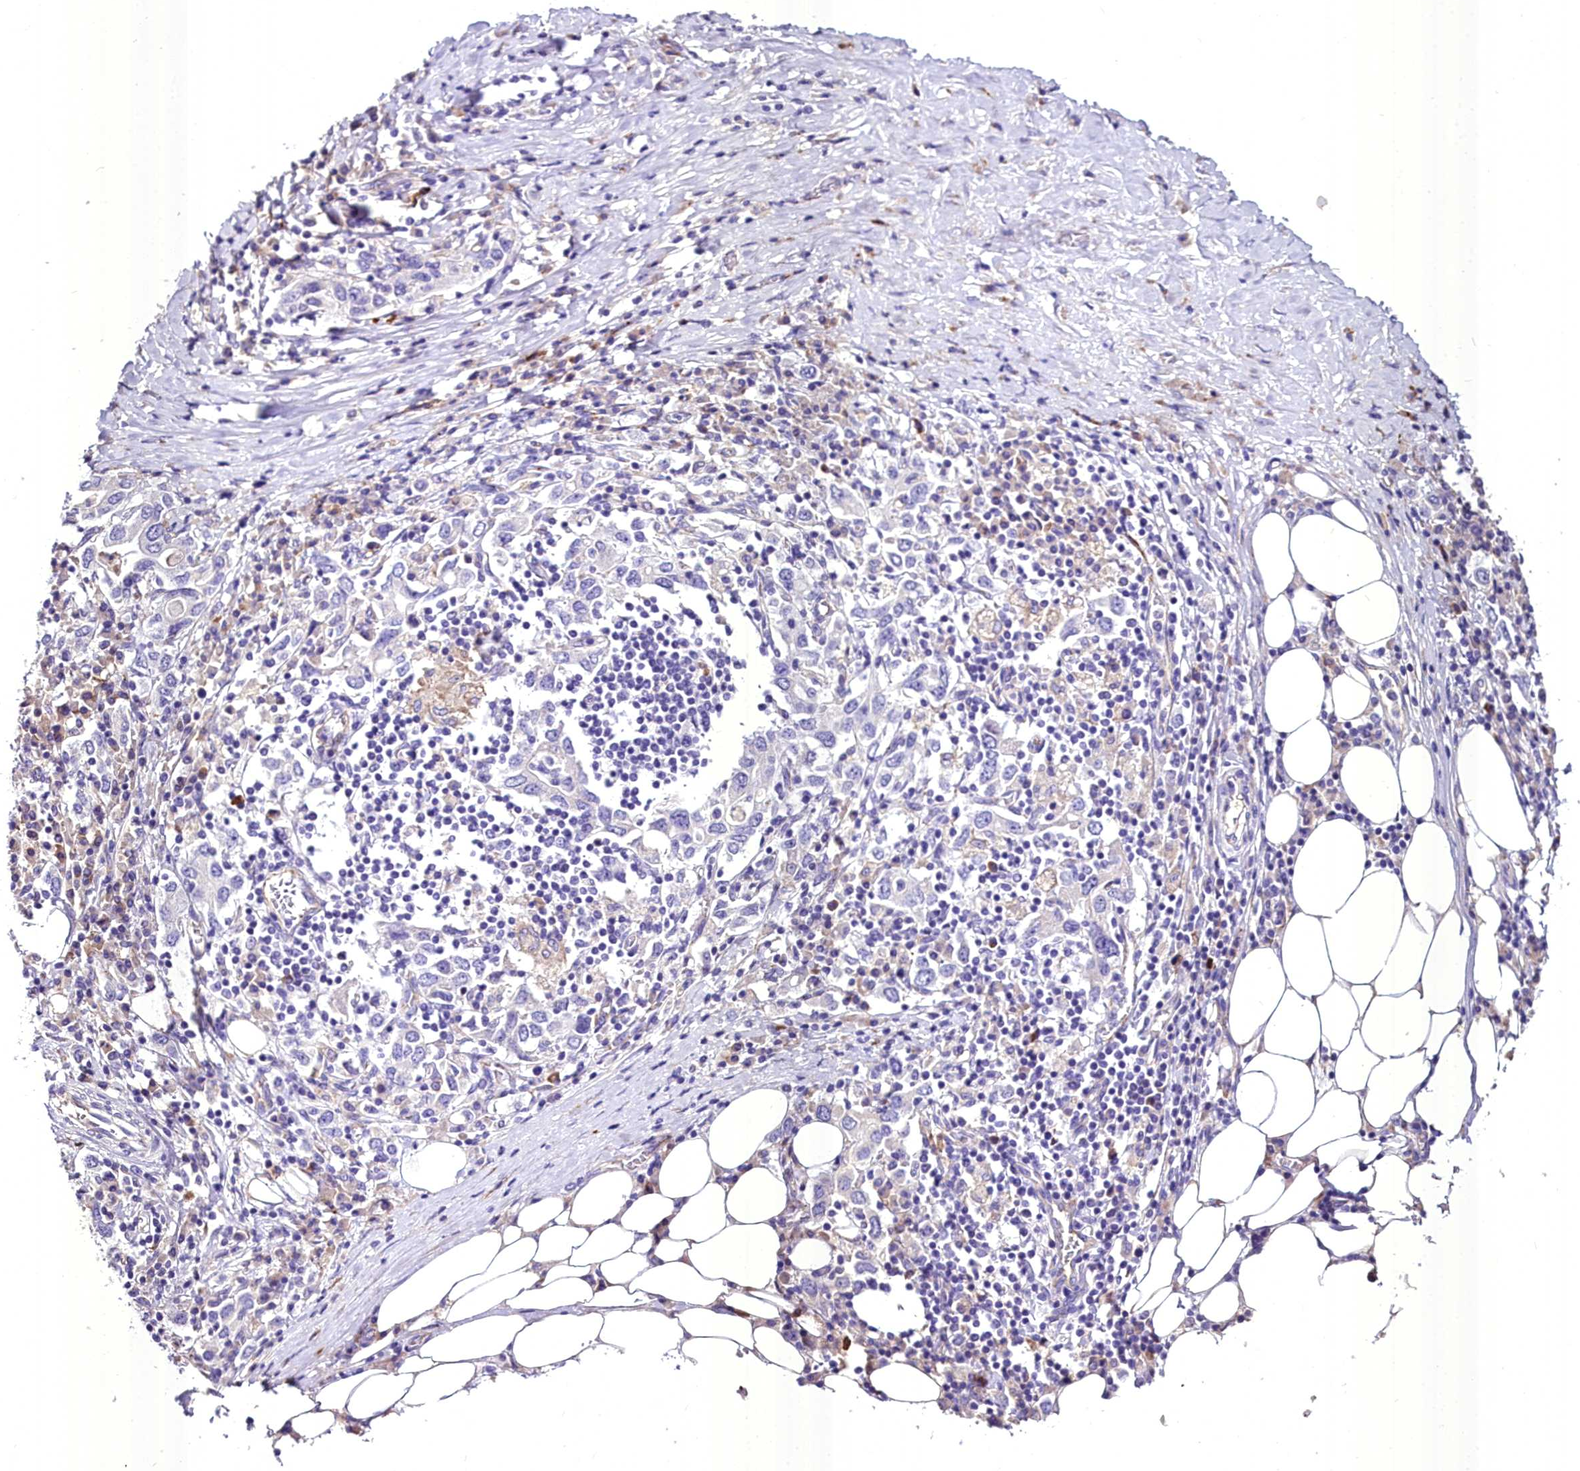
{"staining": {"intensity": "negative", "quantity": "none", "location": "none"}, "tissue": "stomach cancer", "cell_type": "Tumor cells", "image_type": "cancer", "snomed": [{"axis": "morphology", "description": "Adenocarcinoma, NOS"}, {"axis": "topography", "description": "Stomach, upper"}, {"axis": "topography", "description": "Stomach"}], "caption": "High power microscopy micrograph of an IHC histopathology image of stomach cancer, revealing no significant staining in tumor cells. (DAB immunohistochemistry visualized using brightfield microscopy, high magnification).", "gene": "MS4A18", "patient": {"sex": "male", "age": 62}}